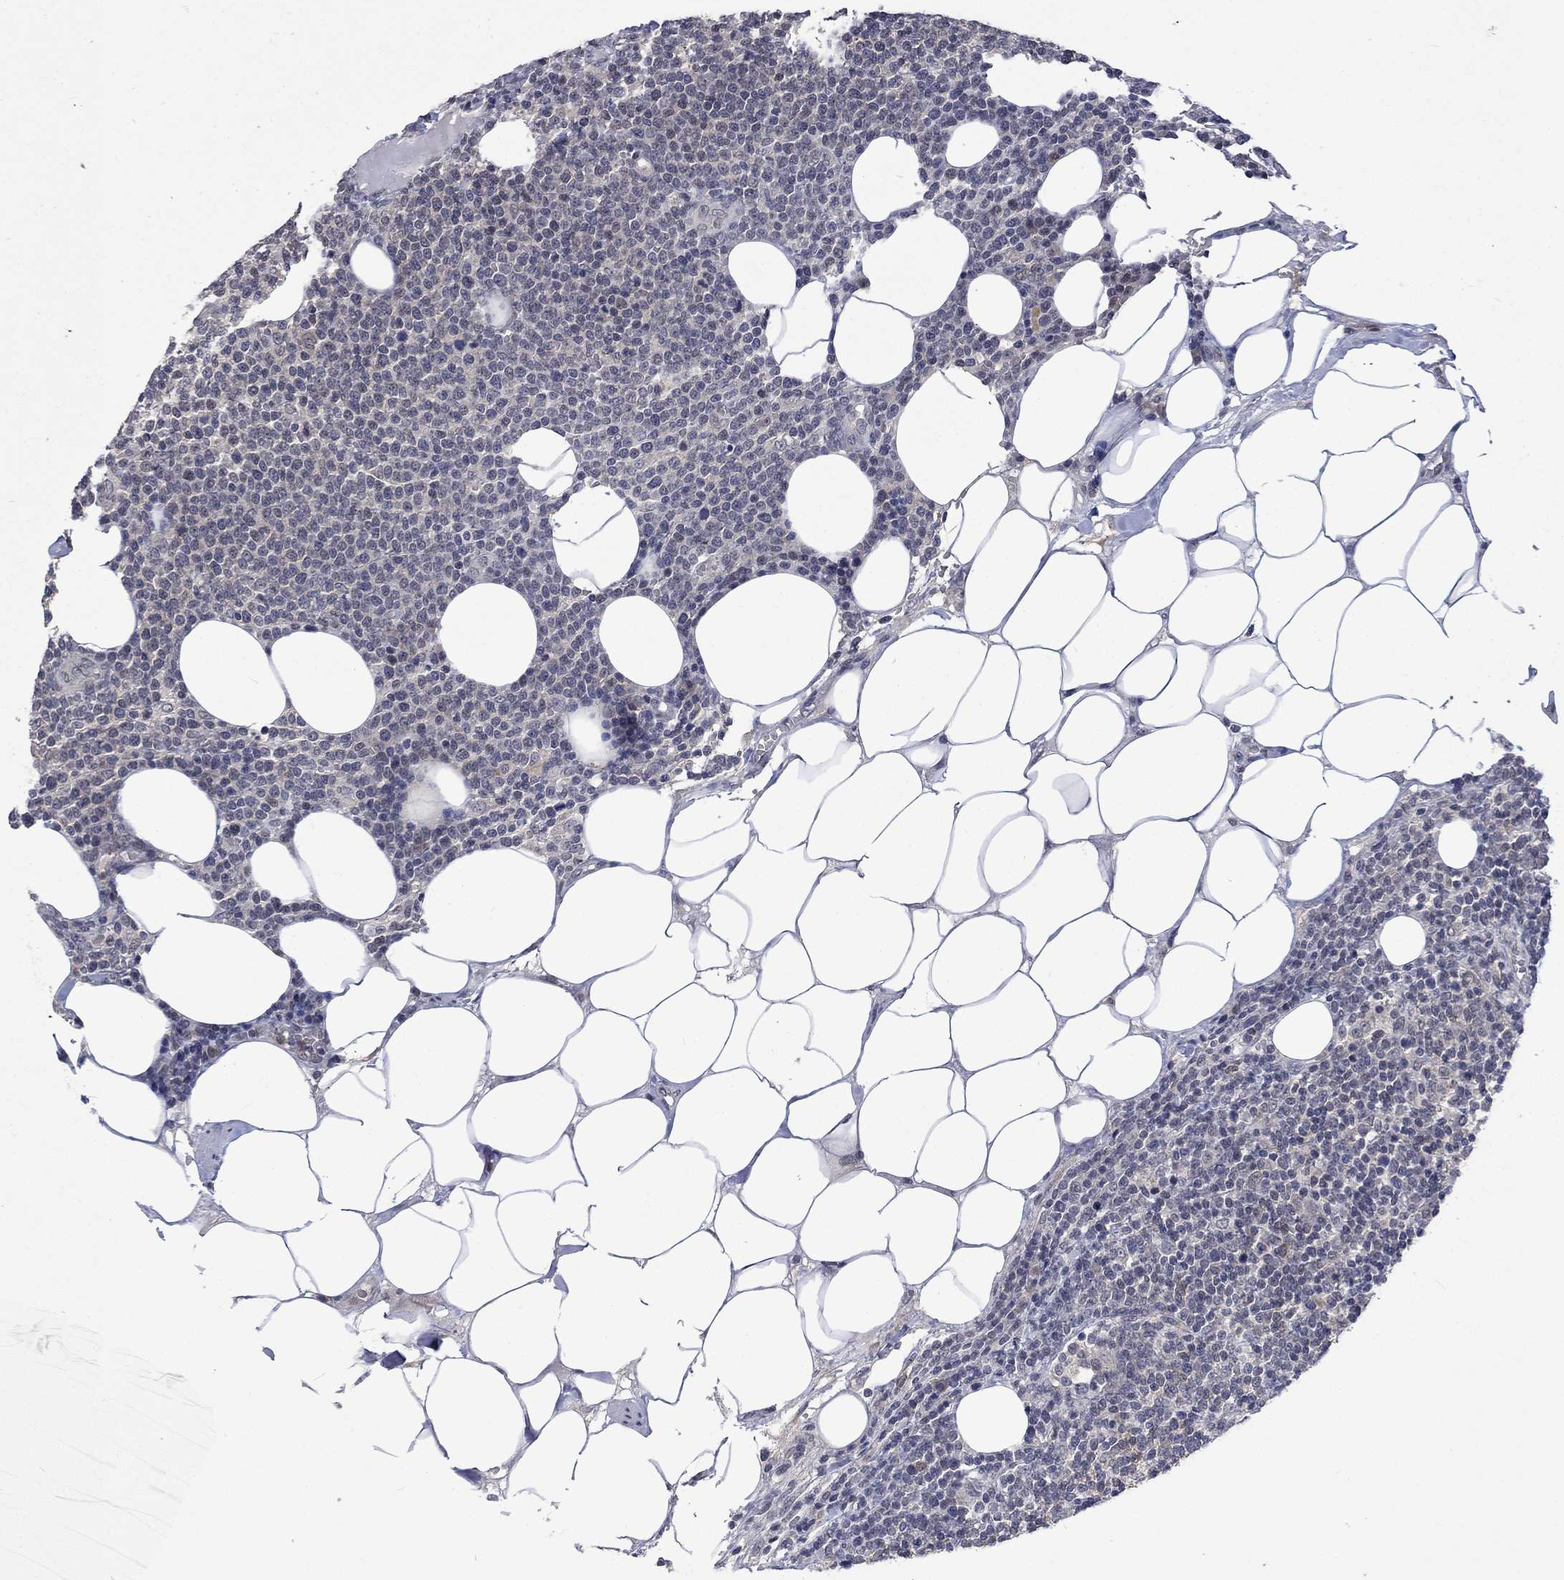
{"staining": {"intensity": "negative", "quantity": "none", "location": "none"}, "tissue": "lymphoma", "cell_type": "Tumor cells", "image_type": "cancer", "snomed": [{"axis": "morphology", "description": "Malignant lymphoma, non-Hodgkin's type, High grade"}, {"axis": "topography", "description": "Lymph node"}], "caption": "The micrograph demonstrates no significant positivity in tumor cells of lymphoma.", "gene": "PPP1R9A", "patient": {"sex": "male", "age": 61}}